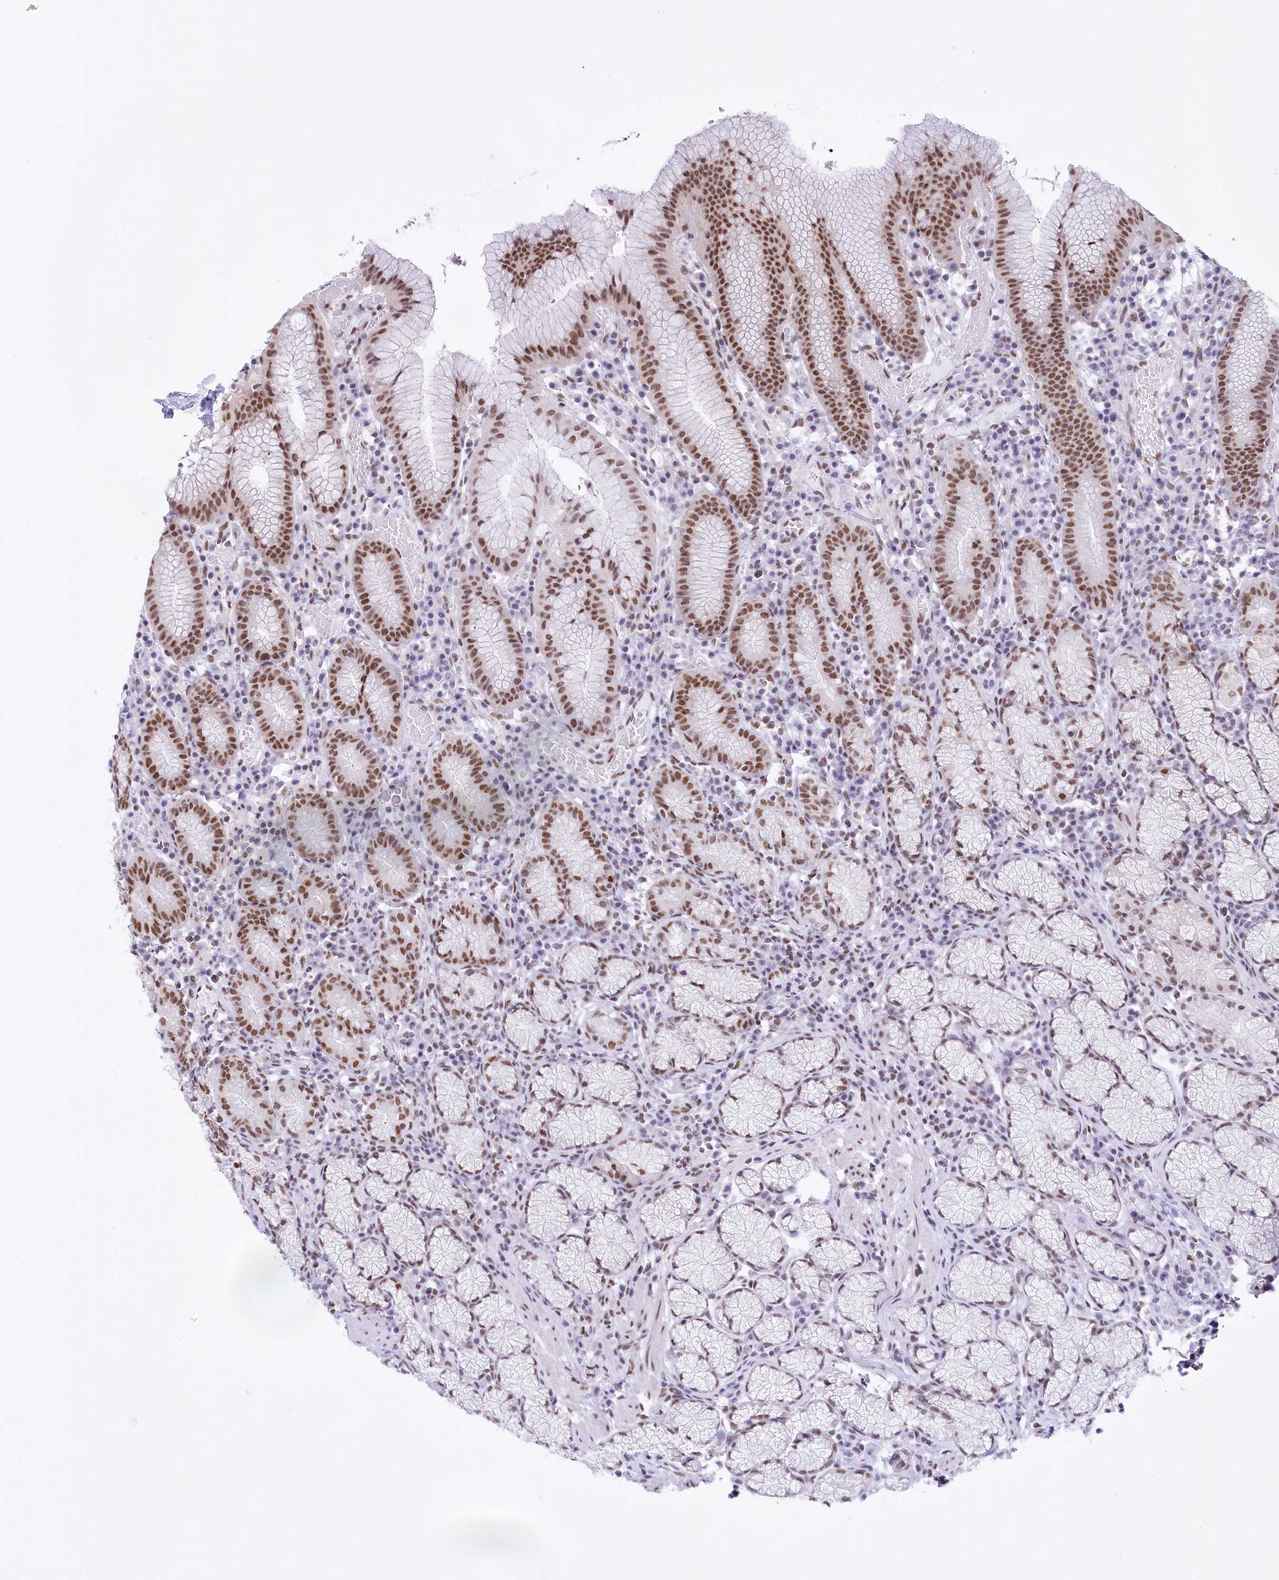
{"staining": {"intensity": "strong", "quantity": ">75%", "location": "nuclear"}, "tissue": "stomach", "cell_type": "Glandular cells", "image_type": "normal", "snomed": [{"axis": "morphology", "description": "Normal tissue, NOS"}, {"axis": "topography", "description": "Stomach"}], "caption": "This is a histology image of immunohistochemistry (IHC) staining of normal stomach, which shows strong staining in the nuclear of glandular cells.", "gene": "HNRNPA0", "patient": {"sex": "male", "age": 55}}